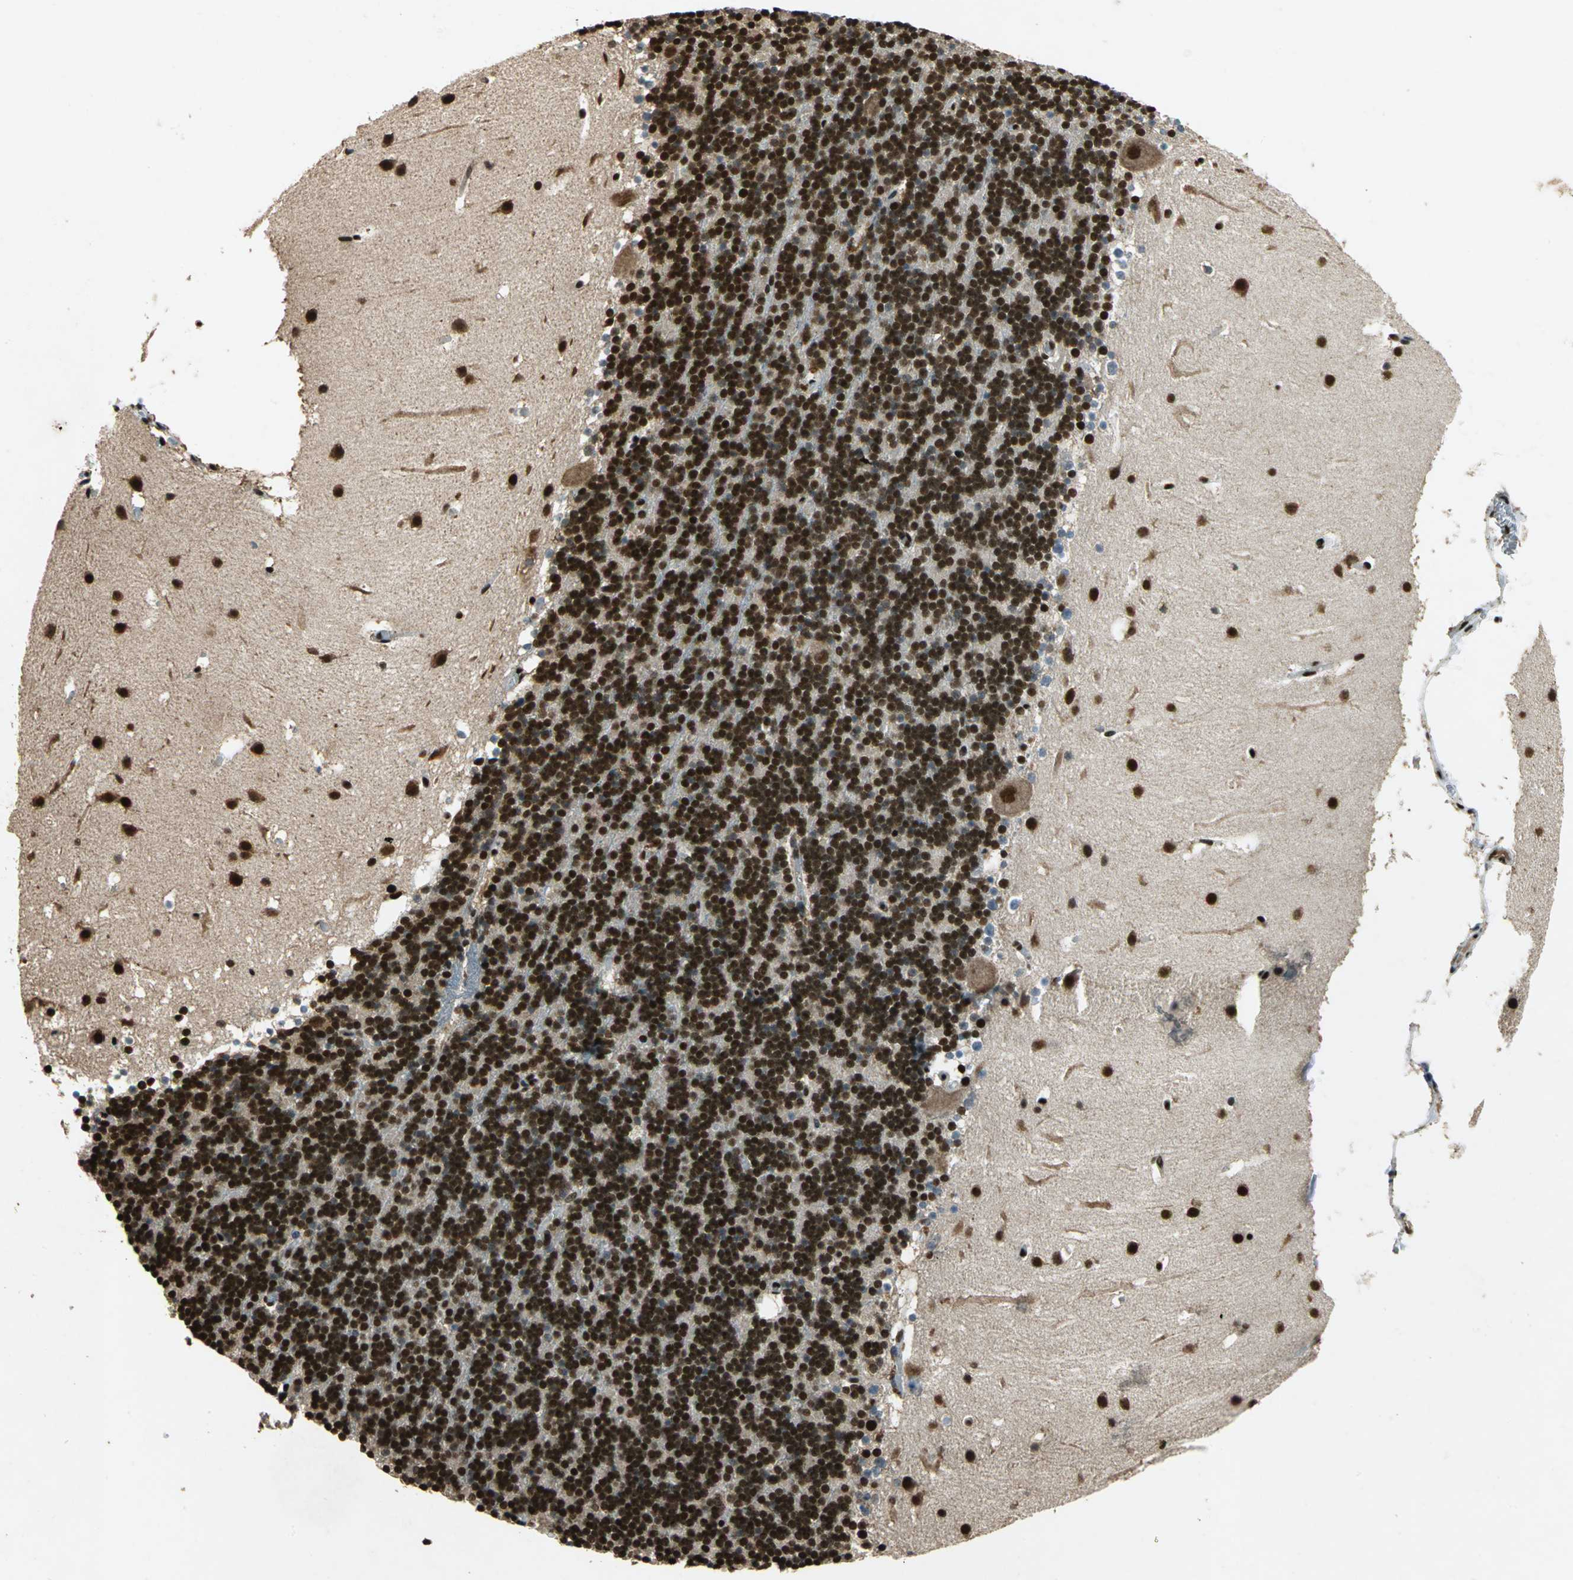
{"staining": {"intensity": "strong", "quantity": ">75%", "location": "nuclear"}, "tissue": "cerebellum", "cell_type": "Cells in granular layer", "image_type": "normal", "snomed": [{"axis": "morphology", "description": "Normal tissue, NOS"}, {"axis": "topography", "description": "Cerebellum"}], "caption": "An IHC micrograph of benign tissue is shown. Protein staining in brown highlights strong nuclear positivity in cerebellum within cells in granular layer. The staining is performed using DAB brown chromogen to label protein expression. The nuclei are counter-stained blue using hematoxylin.", "gene": "MTA2", "patient": {"sex": "male", "age": 45}}